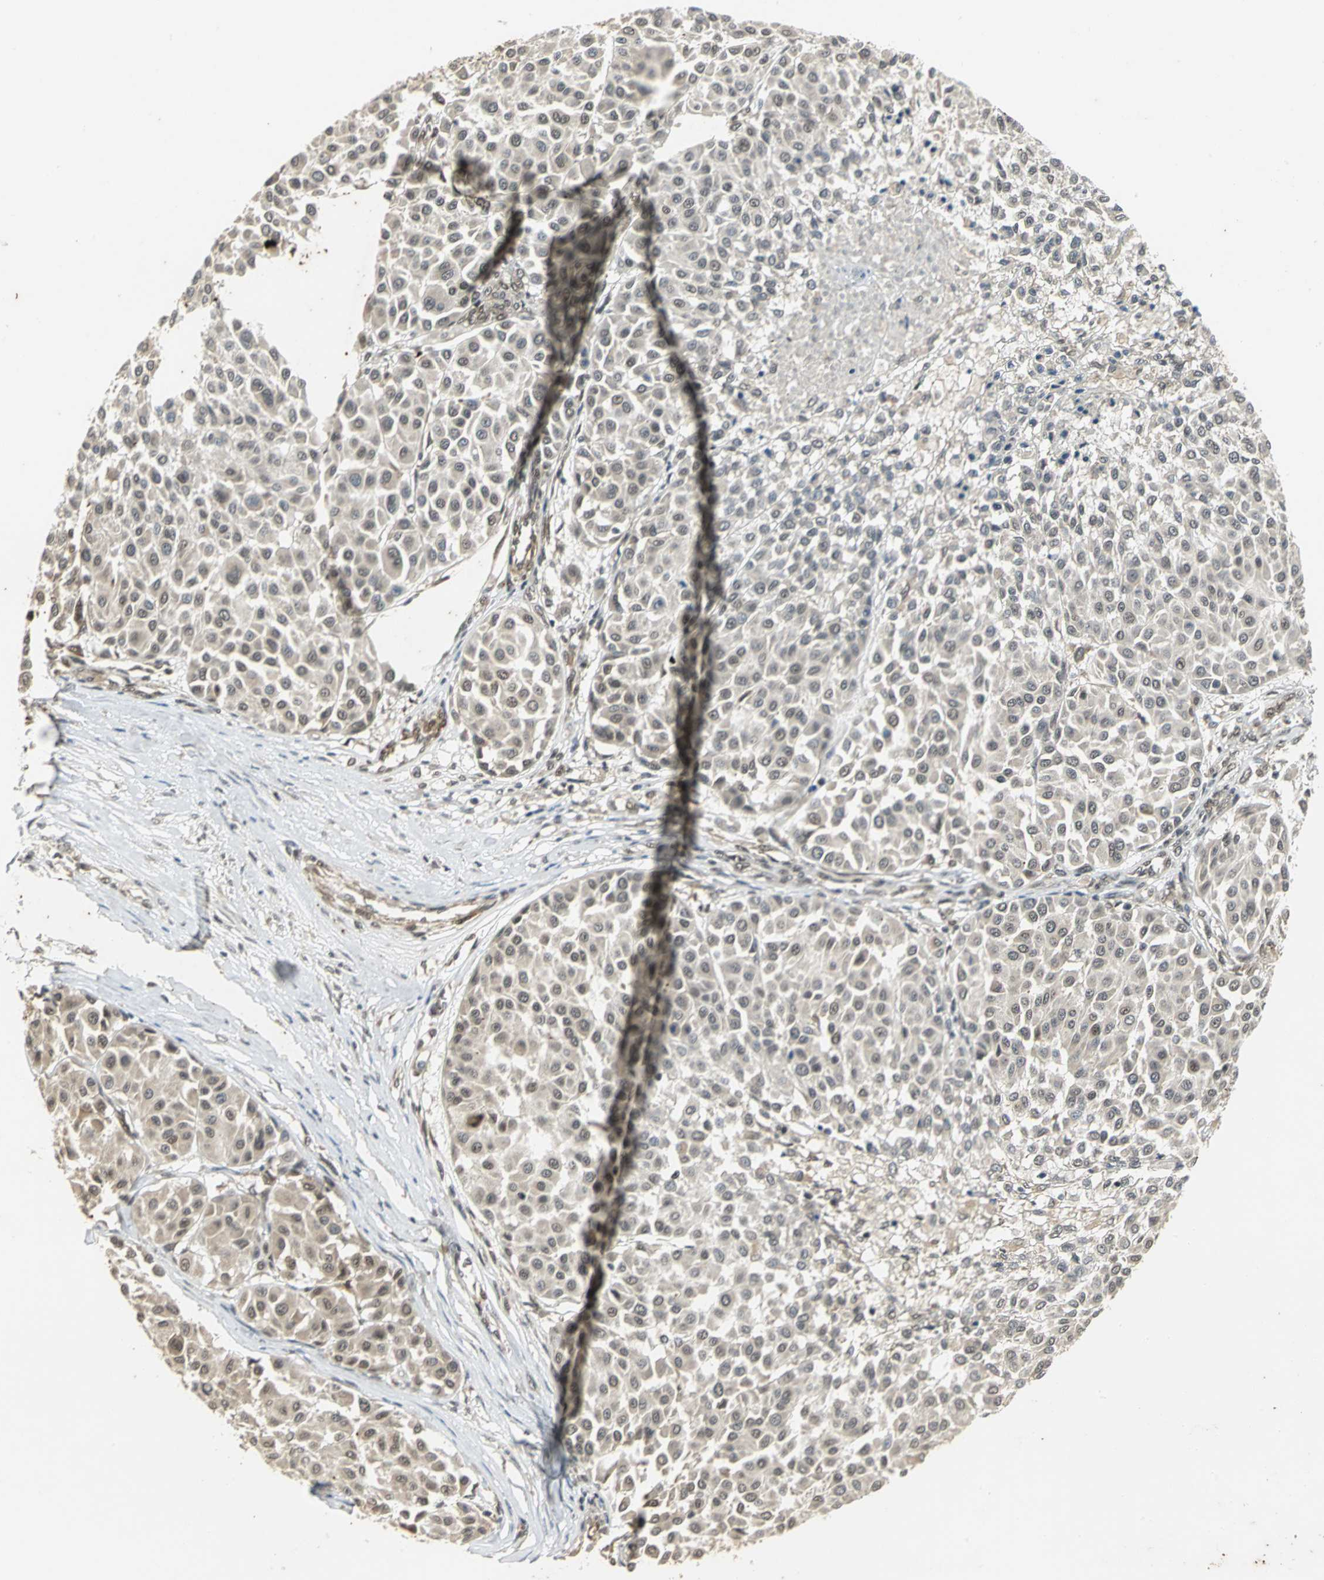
{"staining": {"intensity": "negative", "quantity": "none", "location": "none"}, "tissue": "melanoma", "cell_type": "Tumor cells", "image_type": "cancer", "snomed": [{"axis": "morphology", "description": "Malignant melanoma, Metastatic site"}, {"axis": "topography", "description": "Soft tissue"}], "caption": "Human melanoma stained for a protein using immunohistochemistry (IHC) shows no expression in tumor cells.", "gene": "NOTCH3", "patient": {"sex": "male", "age": 41}}